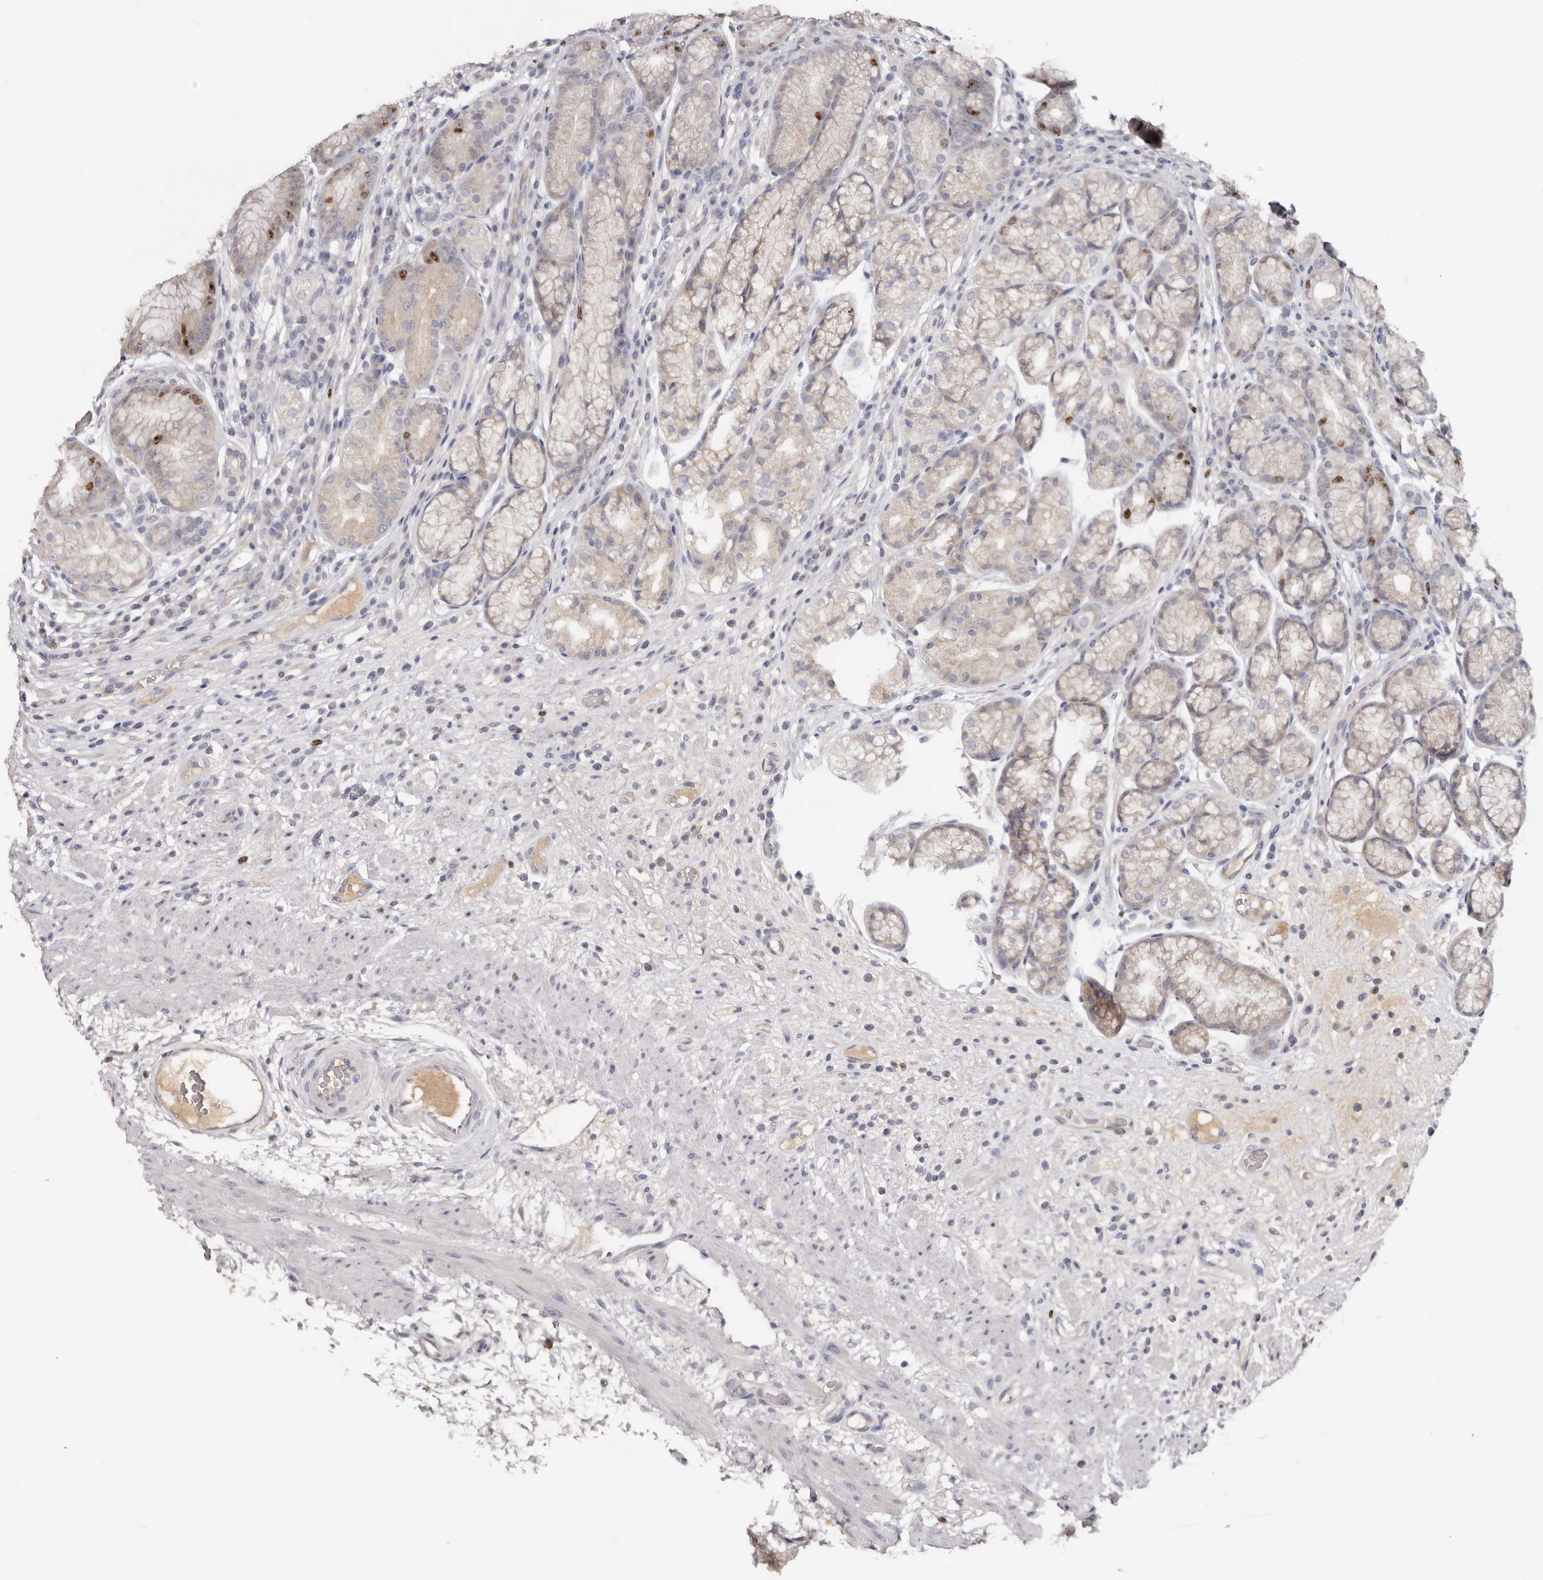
{"staining": {"intensity": "moderate", "quantity": "<25%", "location": "nuclear"}, "tissue": "stomach", "cell_type": "Glandular cells", "image_type": "normal", "snomed": [{"axis": "morphology", "description": "Normal tissue, NOS"}, {"axis": "topography", "description": "Stomach"}], "caption": "Unremarkable stomach reveals moderate nuclear expression in about <25% of glandular cells, visualized by immunohistochemistry. (DAB IHC, brown staining for protein, blue staining for nuclei).", "gene": "CCDC190", "patient": {"sex": "male", "age": 57}}